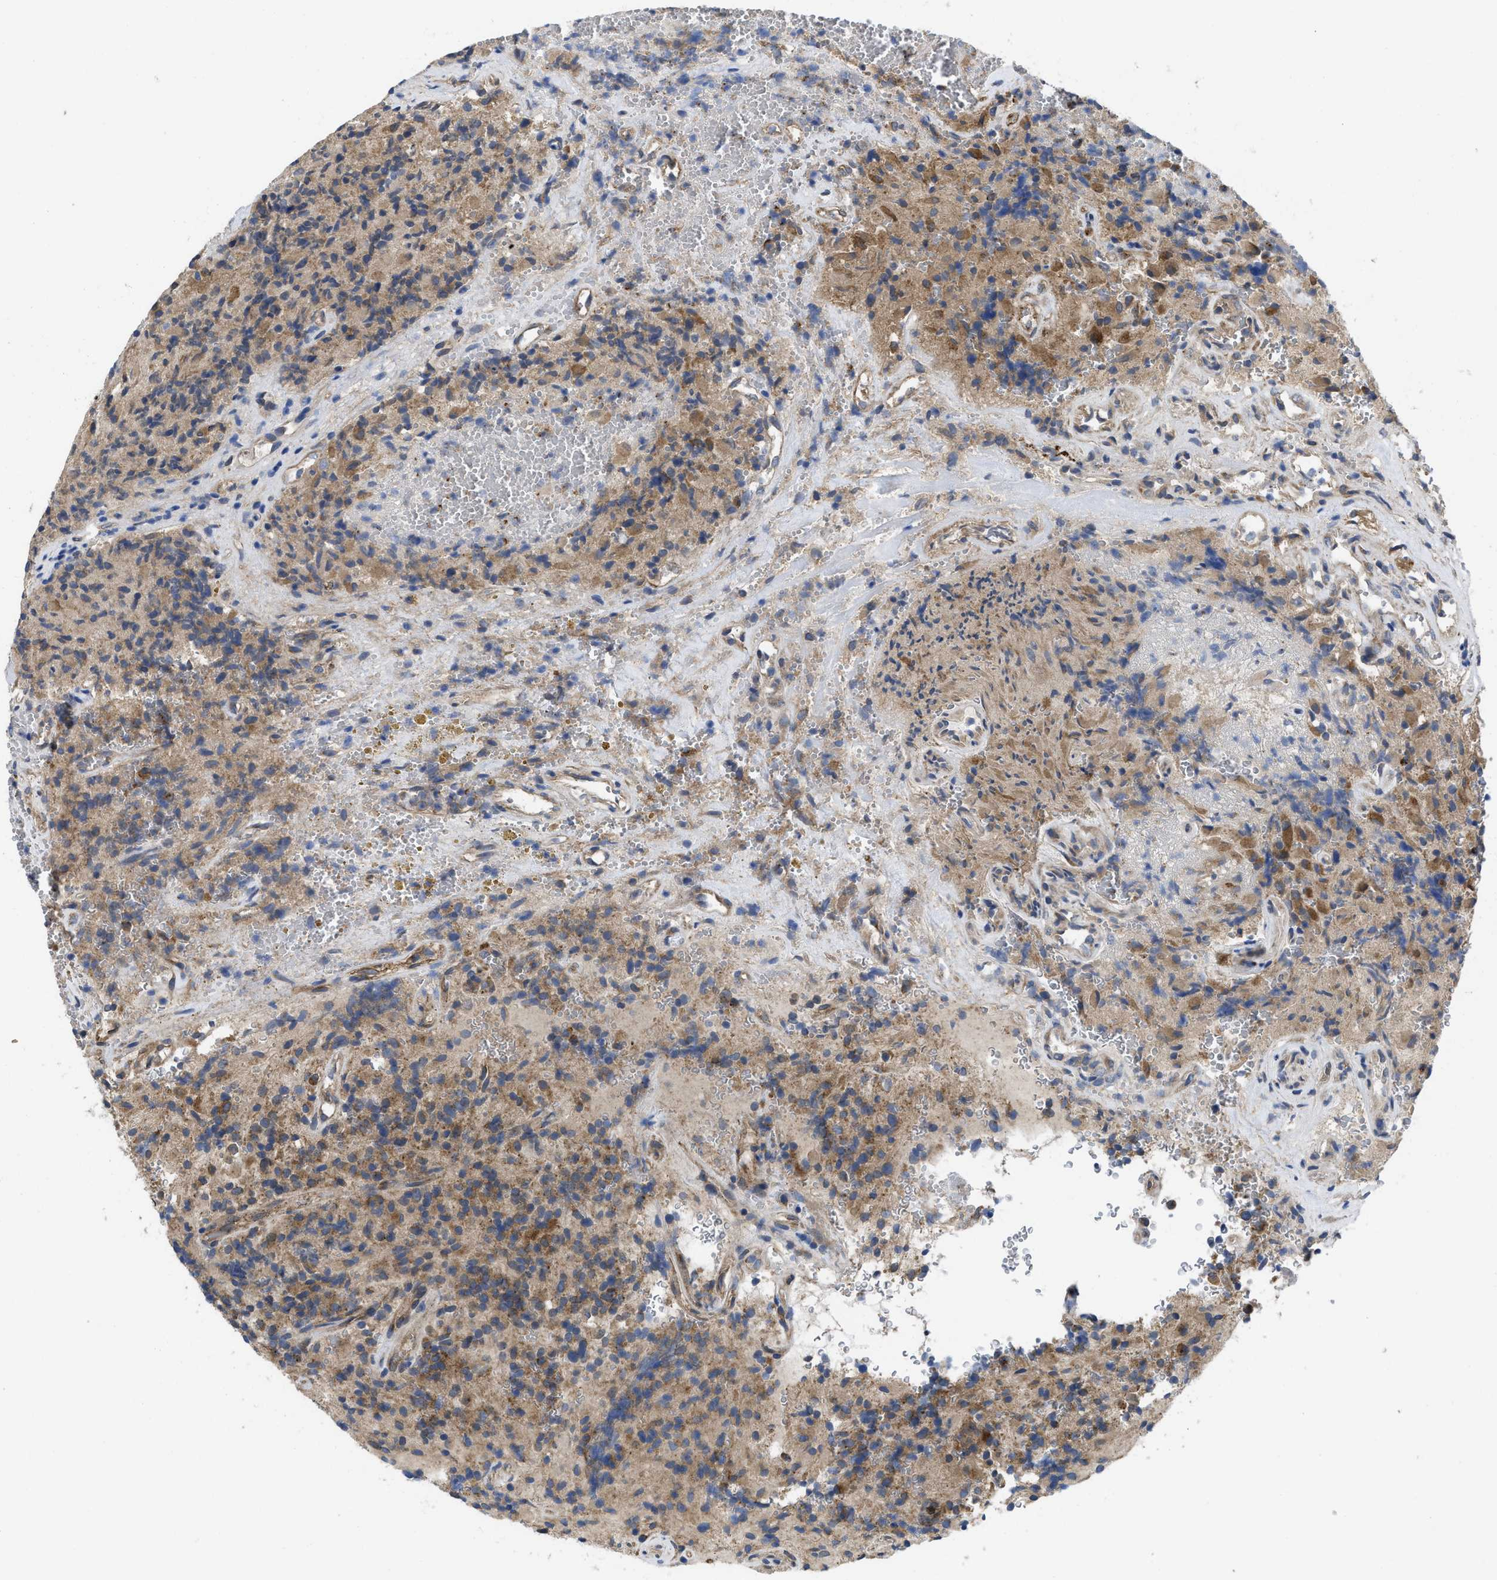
{"staining": {"intensity": "moderate", "quantity": ">75%", "location": "cytoplasmic/membranous"}, "tissue": "glioma", "cell_type": "Tumor cells", "image_type": "cancer", "snomed": [{"axis": "morphology", "description": "Glioma, malignant, High grade"}, {"axis": "topography", "description": "Brain"}], "caption": "Protein staining of glioma tissue exhibits moderate cytoplasmic/membranous expression in approximately >75% of tumor cells.", "gene": "PKD2", "patient": {"sex": "male", "age": 71}}